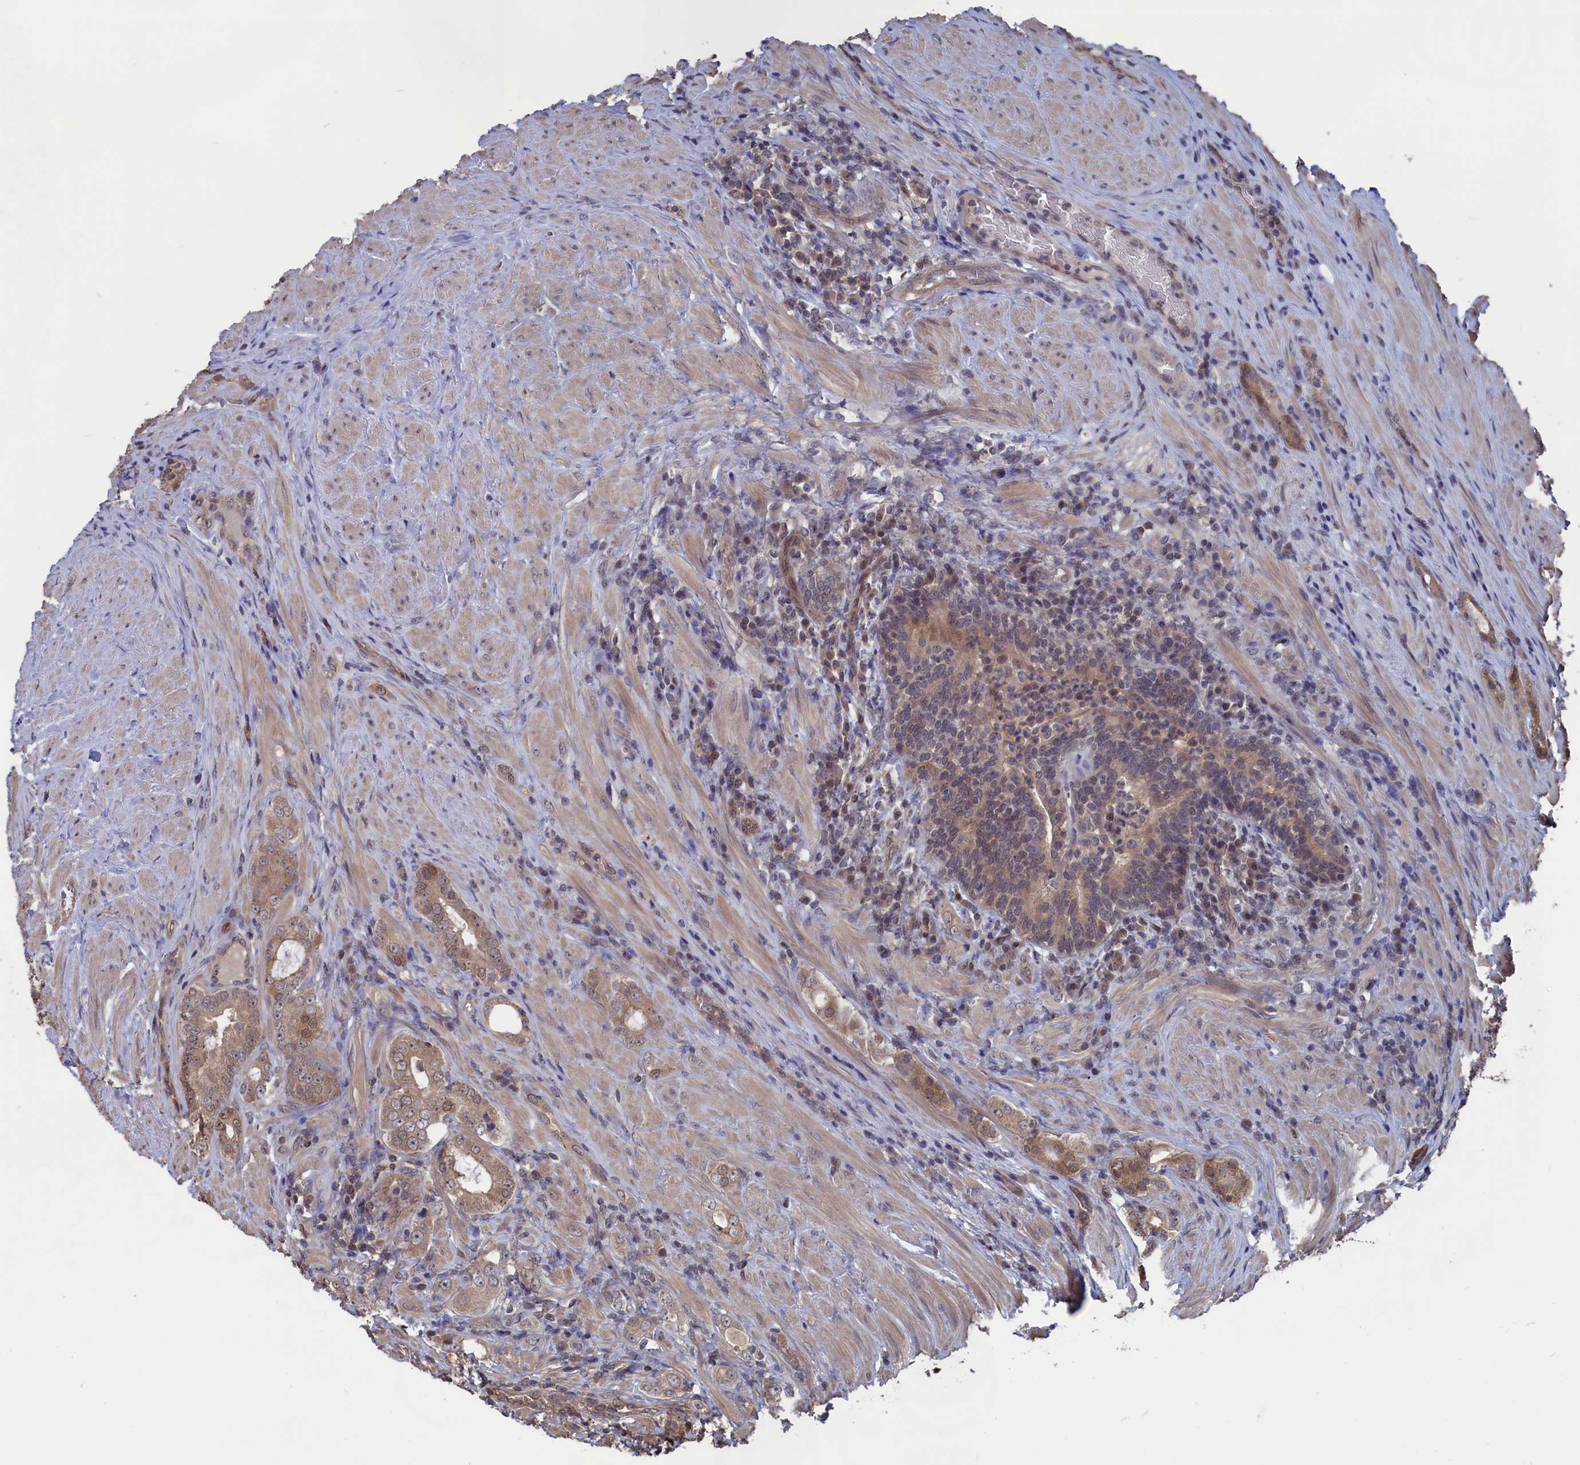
{"staining": {"intensity": "moderate", "quantity": "25%-75%", "location": "cytoplasmic/membranous"}, "tissue": "prostate cancer", "cell_type": "Tumor cells", "image_type": "cancer", "snomed": [{"axis": "morphology", "description": "Adenocarcinoma, Low grade"}, {"axis": "topography", "description": "Prostate"}], "caption": "Immunohistochemical staining of human prostate adenocarcinoma (low-grade) shows moderate cytoplasmic/membranous protein expression in about 25%-75% of tumor cells.", "gene": "NUTF2", "patient": {"sex": "male", "age": 68}}